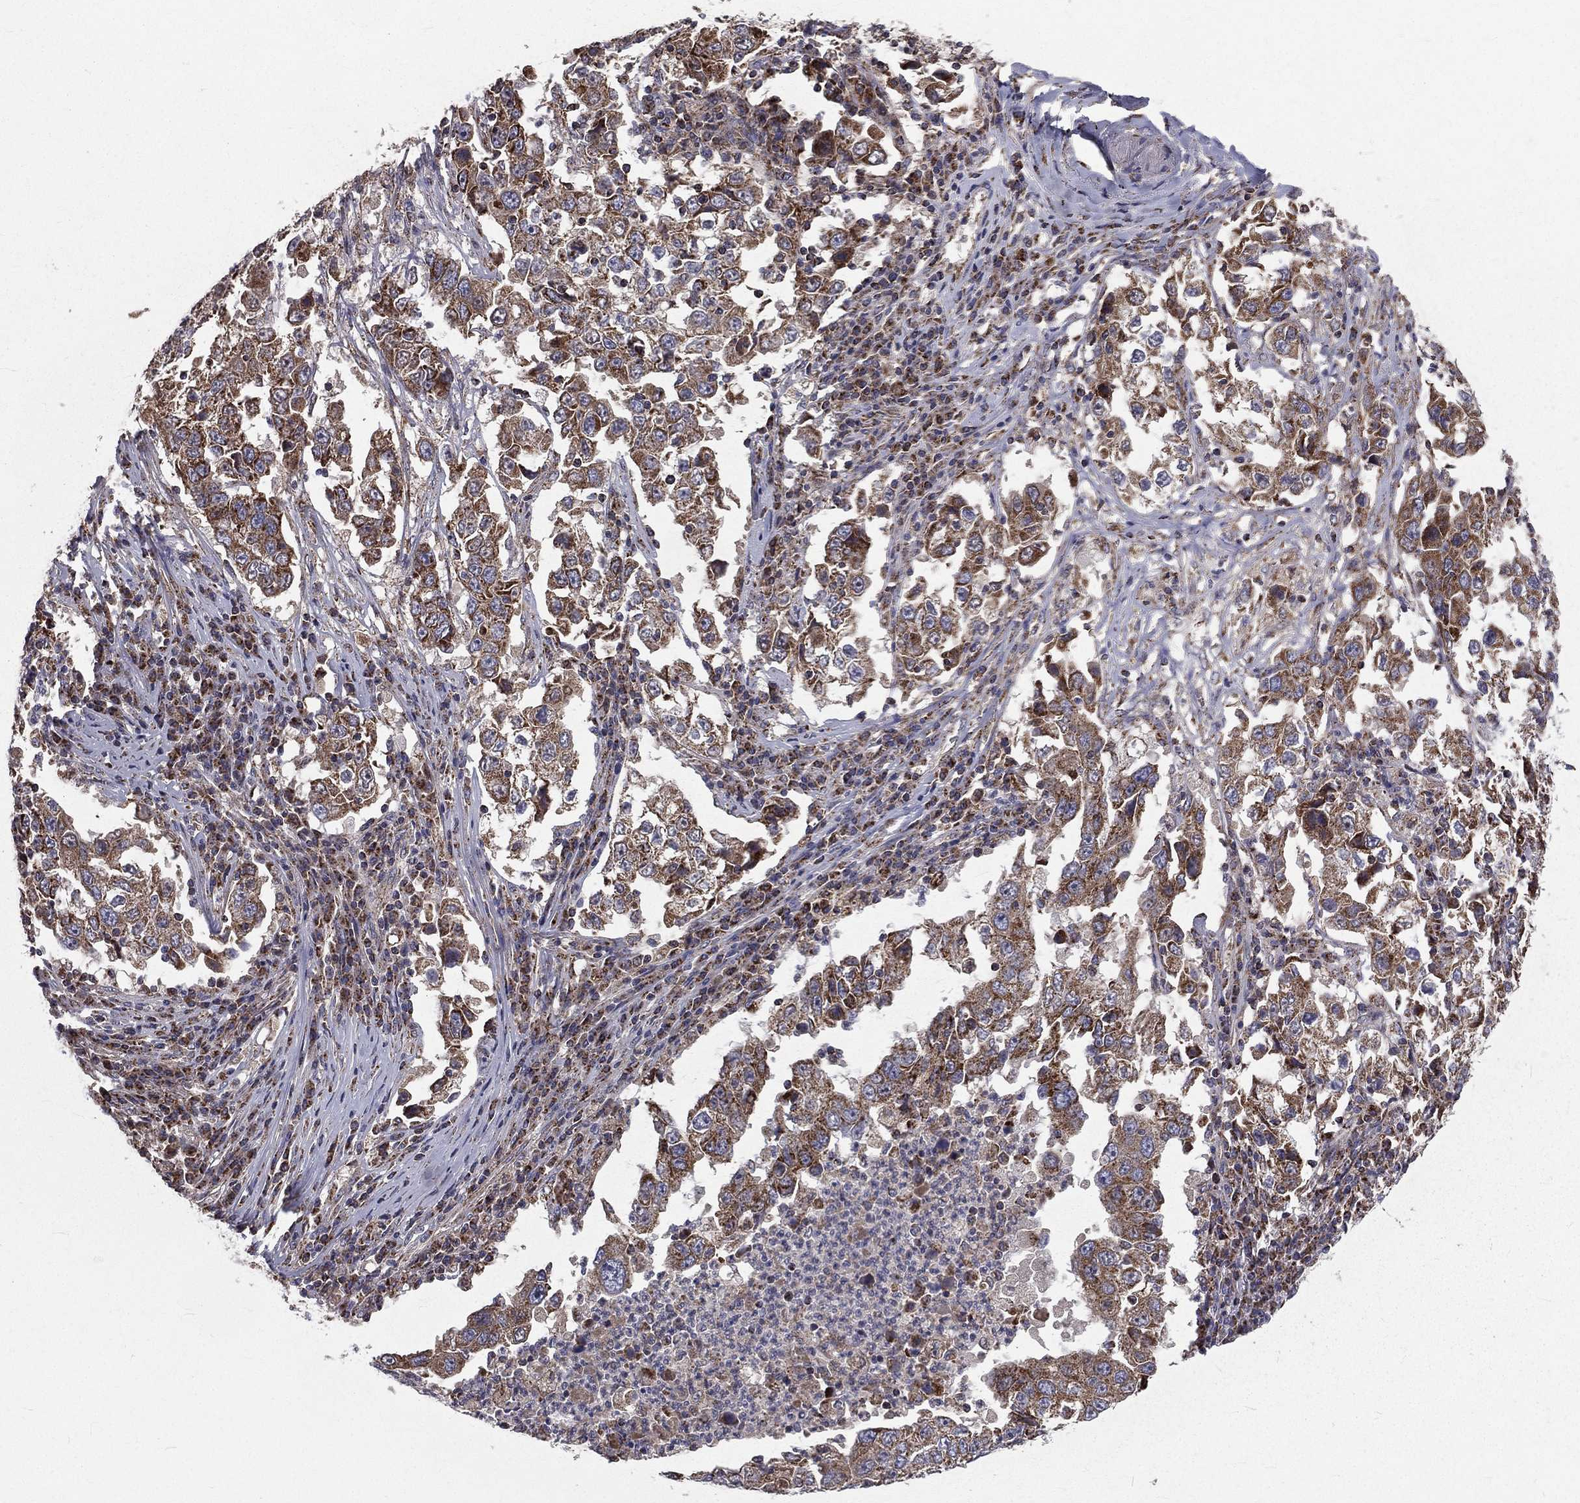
{"staining": {"intensity": "moderate", "quantity": ">75%", "location": "cytoplasmic/membranous"}, "tissue": "lung cancer", "cell_type": "Tumor cells", "image_type": "cancer", "snomed": [{"axis": "morphology", "description": "Adenocarcinoma, NOS"}, {"axis": "topography", "description": "Lung"}], "caption": "The image displays a brown stain indicating the presence of a protein in the cytoplasmic/membranous of tumor cells in adenocarcinoma (lung). Ihc stains the protein of interest in brown and the nuclei are stained blue.", "gene": "GPD1", "patient": {"sex": "male", "age": 73}}